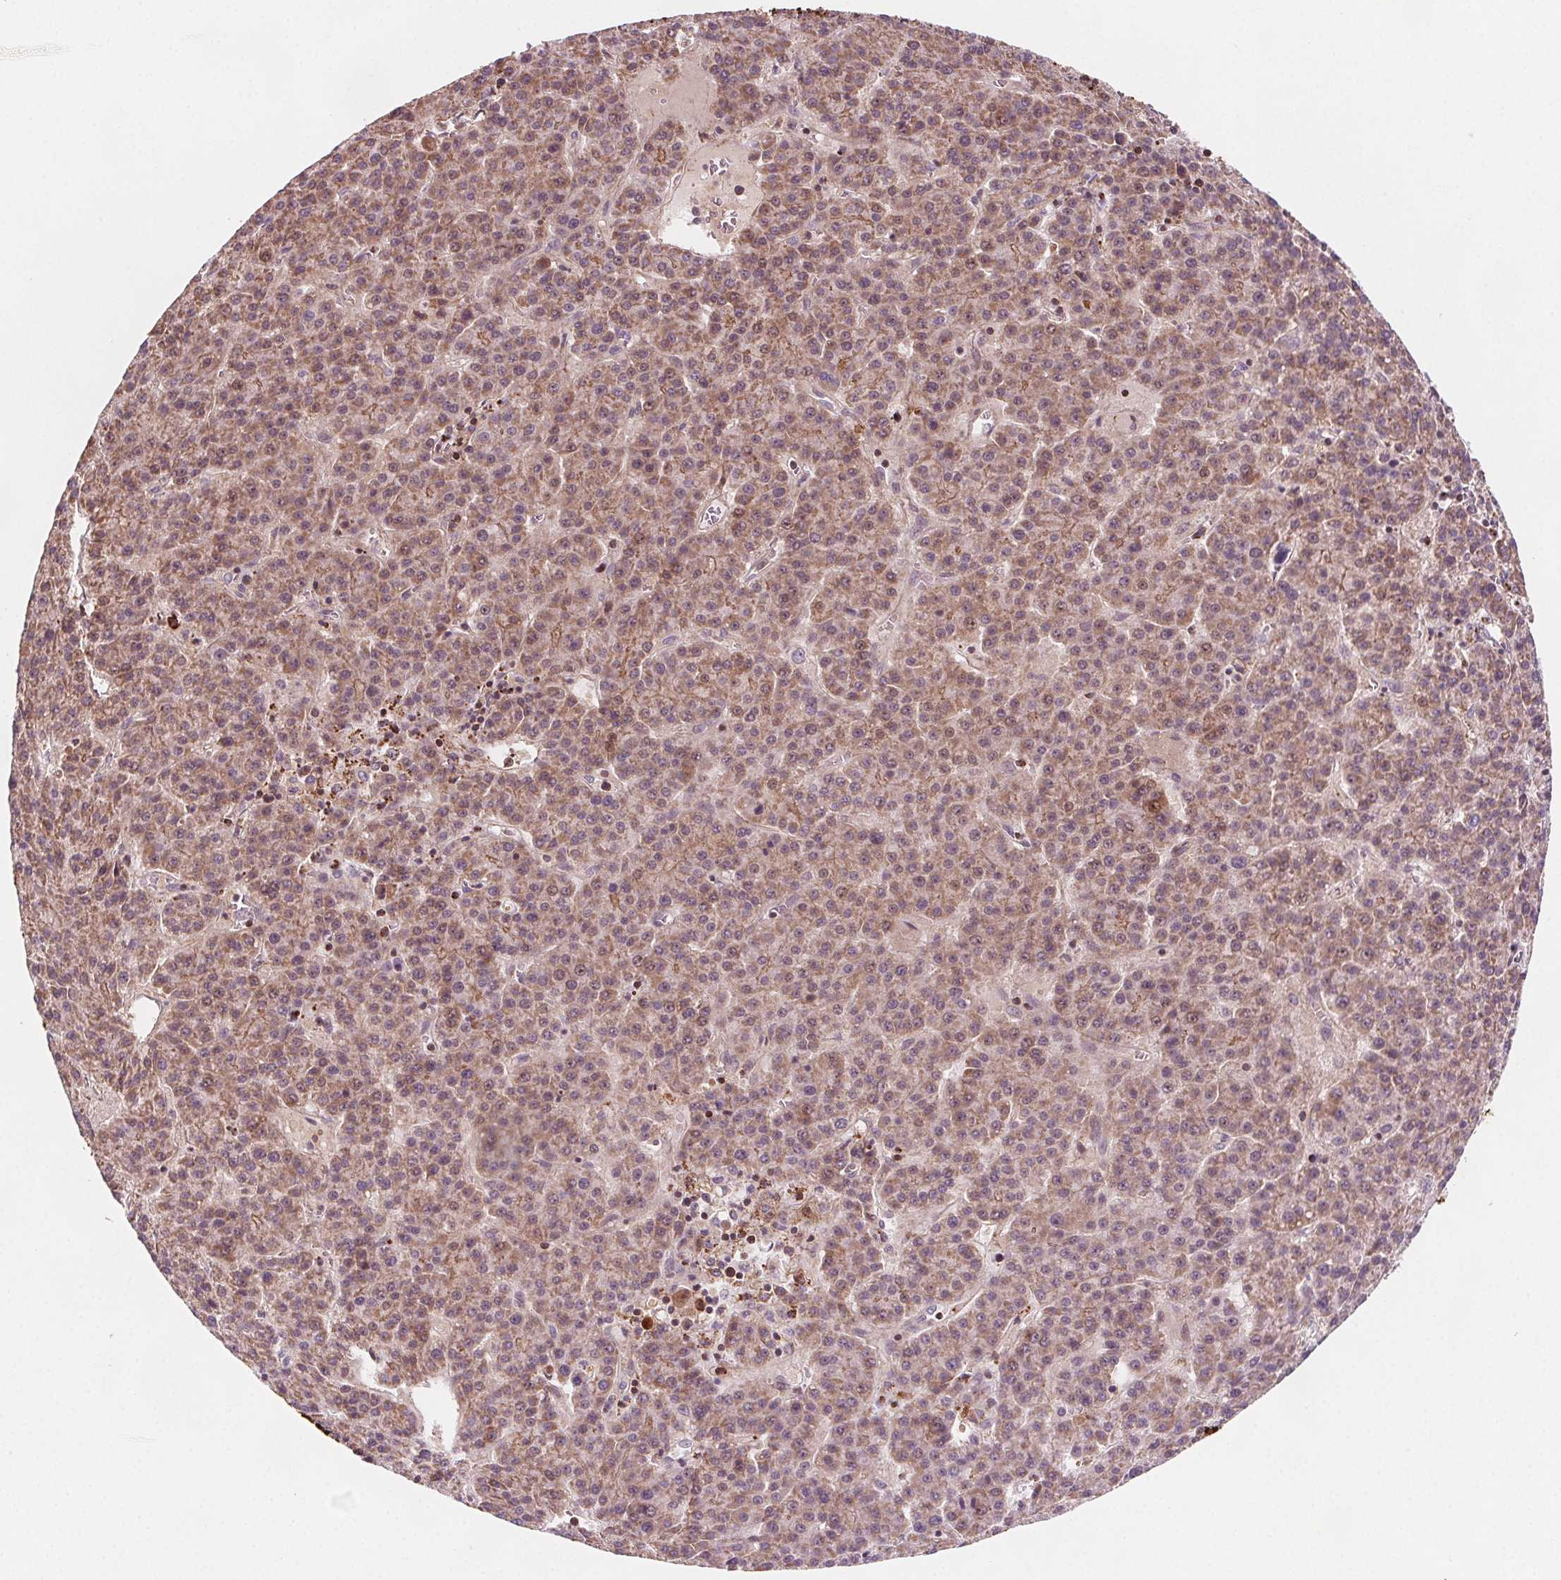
{"staining": {"intensity": "moderate", "quantity": ">75%", "location": "cytoplasmic/membranous"}, "tissue": "liver cancer", "cell_type": "Tumor cells", "image_type": "cancer", "snomed": [{"axis": "morphology", "description": "Carcinoma, Hepatocellular, NOS"}, {"axis": "topography", "description": "Liver"}], "caption": "The immunohistochemical stain shows moderate cytoplasmic/membranous expression in tumor cells of hepatocellular carcinoma (liver) tissue.", "gene": "ADAM33", "patient": {"sex": "female", "age": 58}}